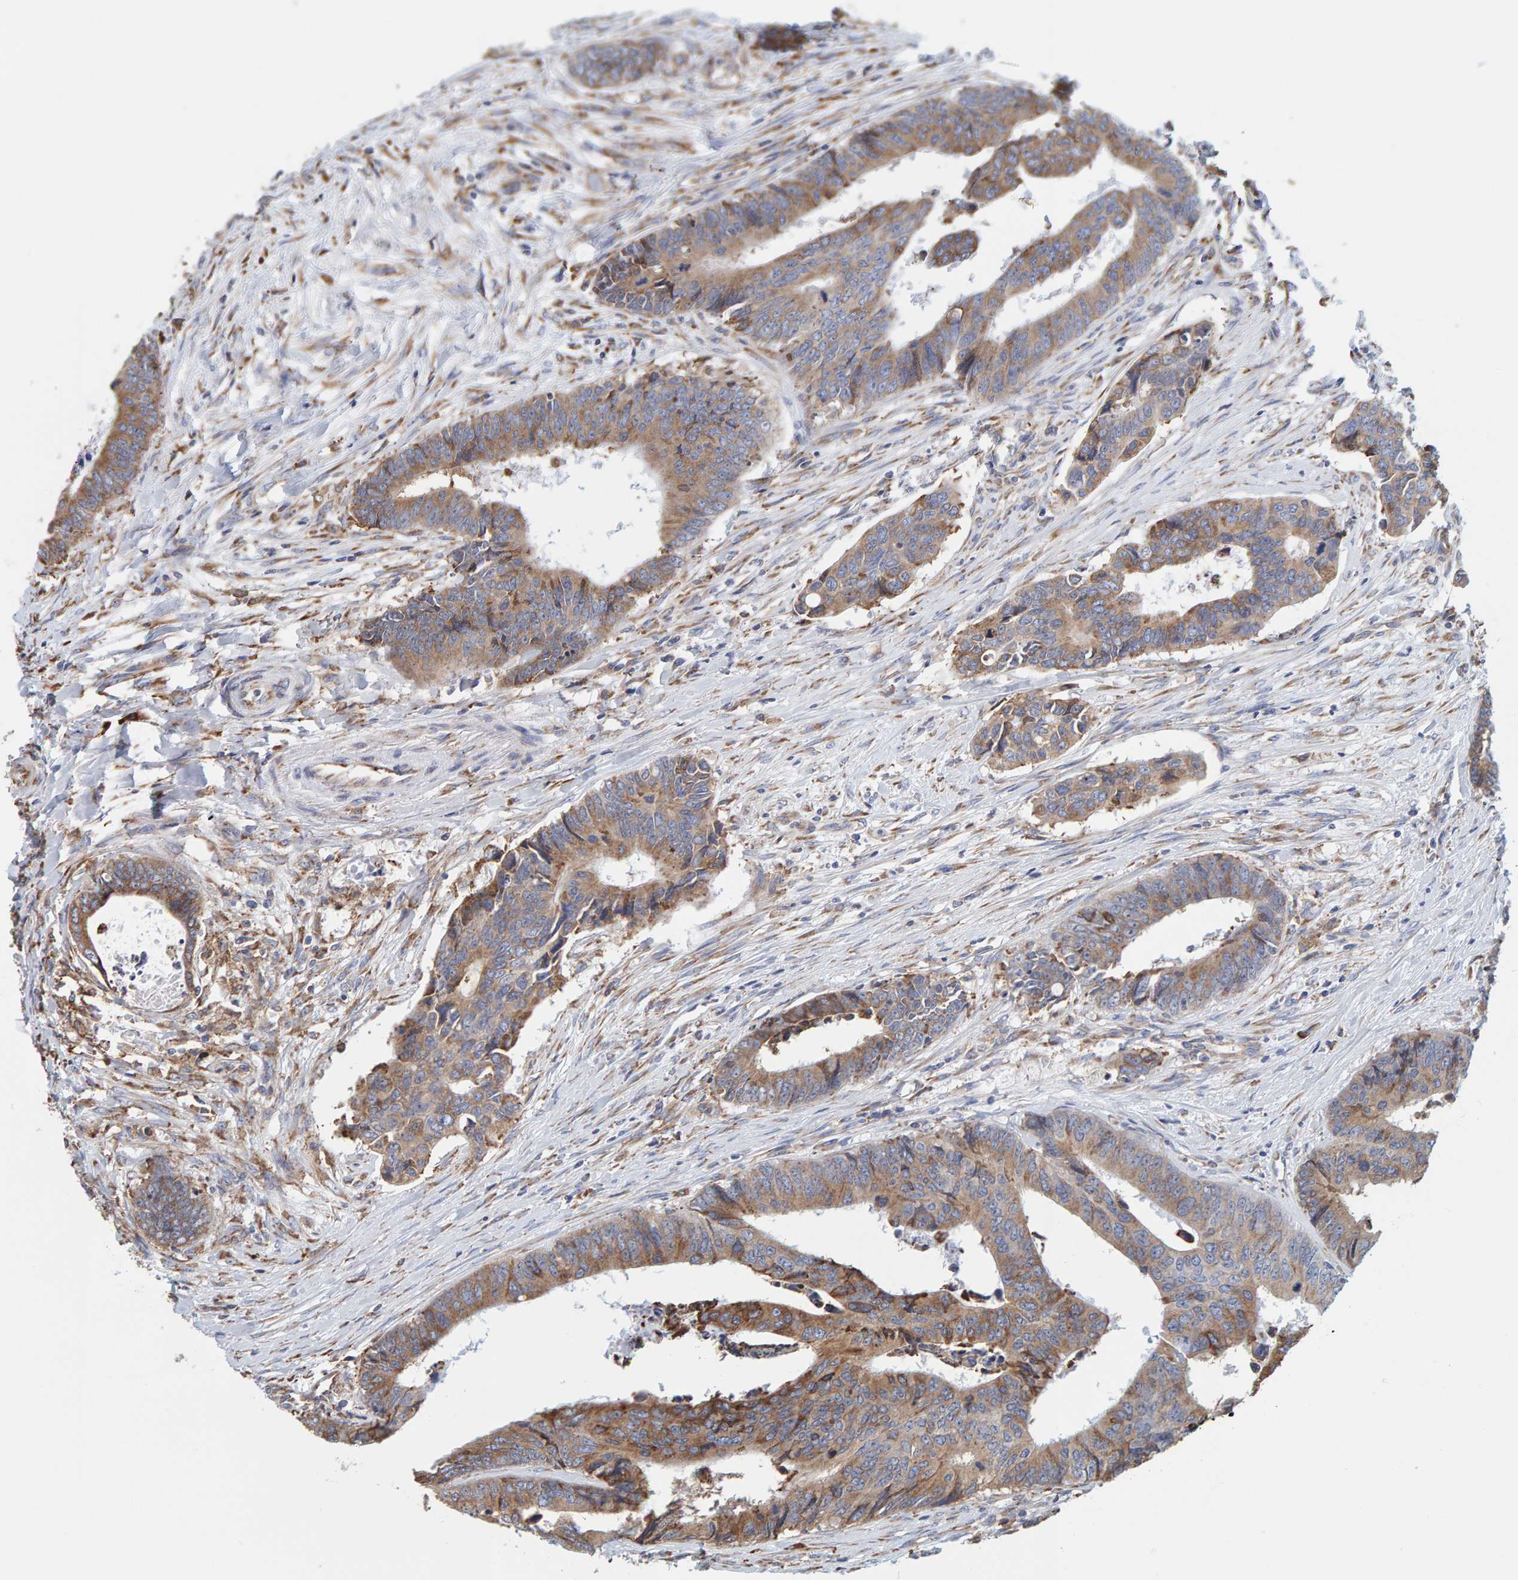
{"staining": {"intensity": "moderate", "quantity": ">75%", "location": "cytoplasmic/membranous"}, "tissue": "colorectal cancer", "cell_type": "Tumor cells", "image_type": "cancer", "snomed": [{"axis": "morphology", "description": "Adenocarcinoma, NOS"}, {"axis": "topography", "description": "Rectum"}], "caption": "DAB (3,3'-diaminobenzidine) immunohistochemical staining of human colorectal cancer demonstrates moderate cytoplasmic/membranous protein staining in about >75% of tumor cells.", "gene": "SGPL1", "patient": {"sex": "male", "age": 84}}